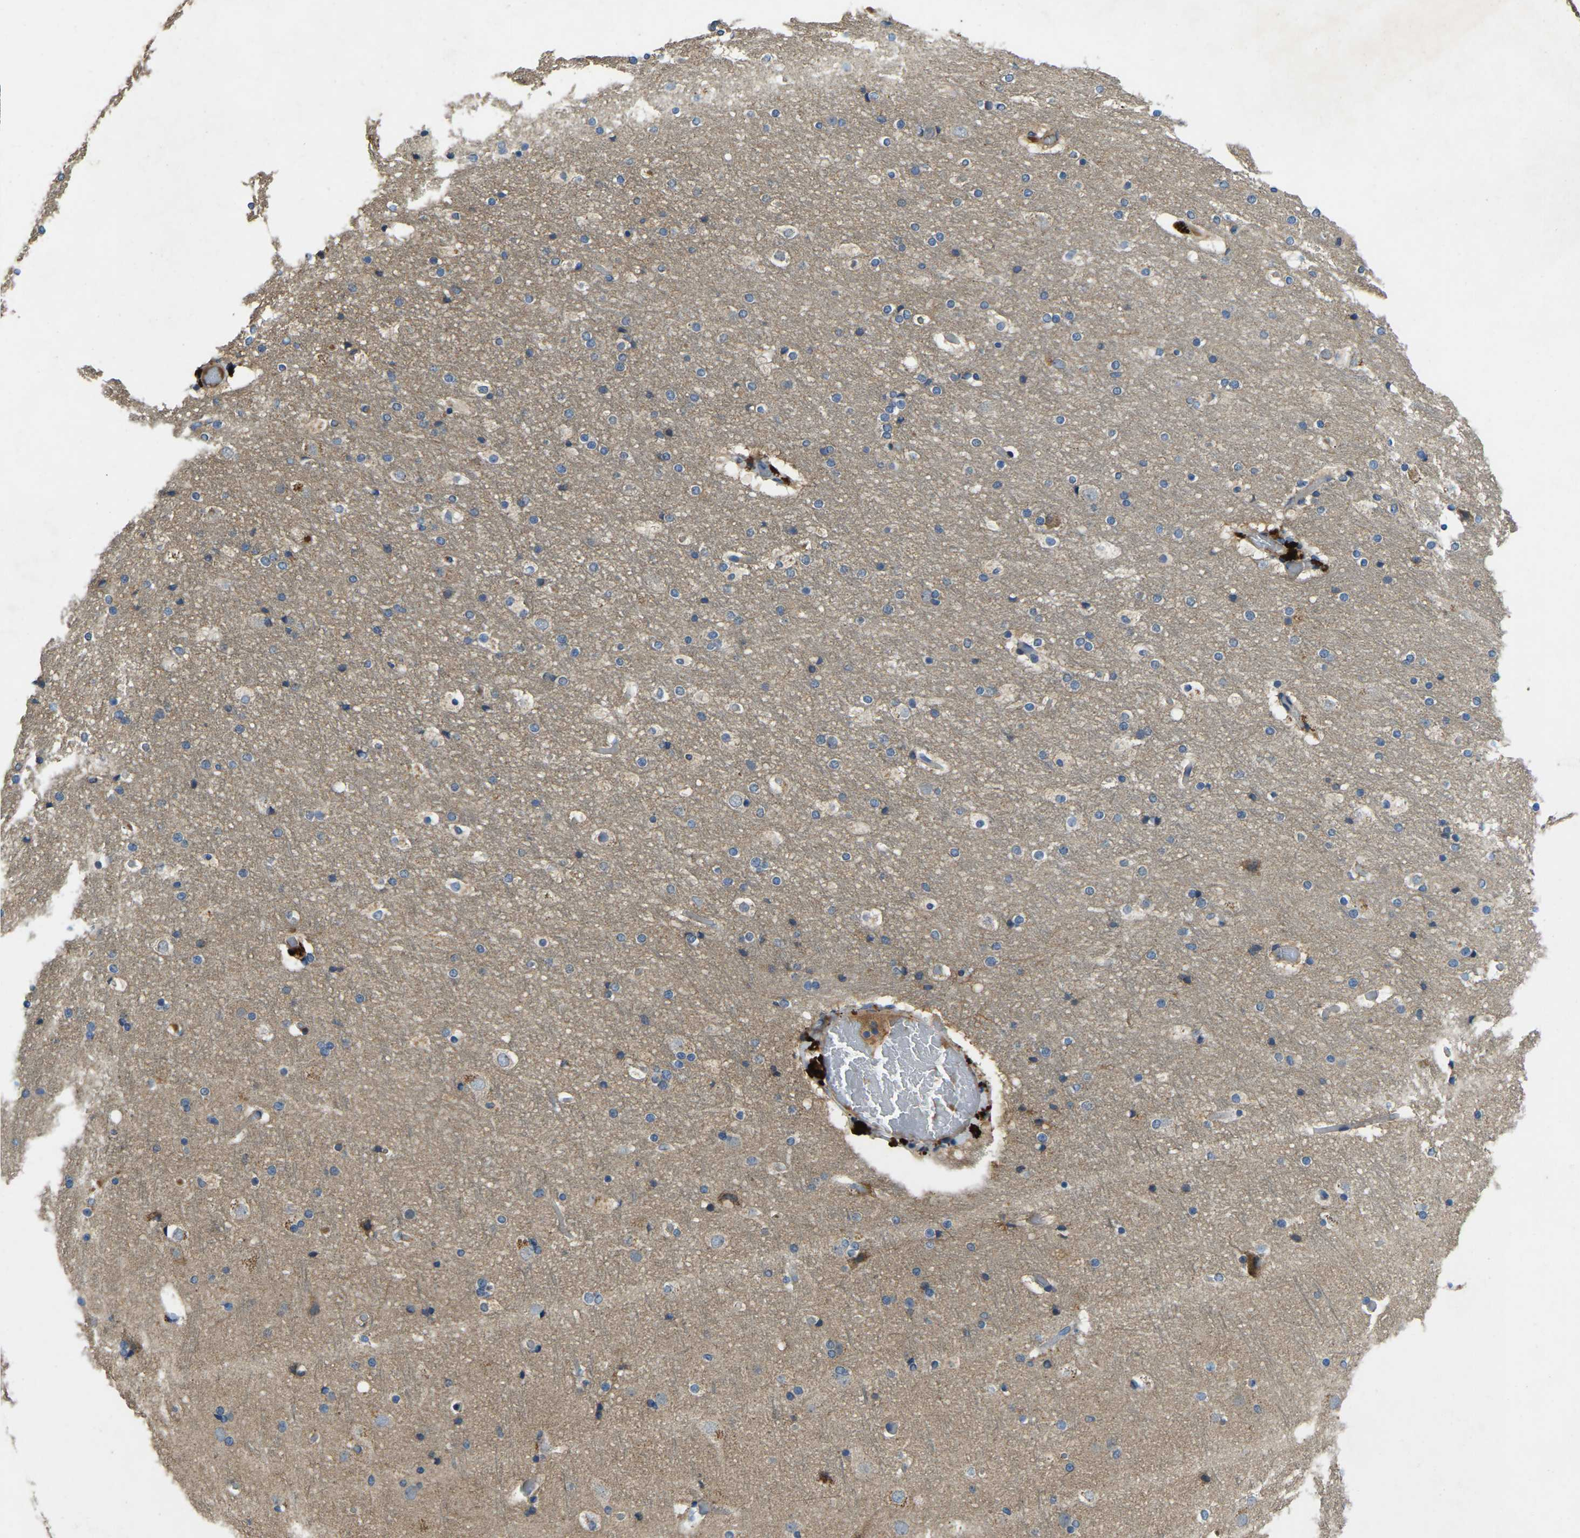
{"staining": {"intensity": "weak", "quantity": "25%-75%", "location": "cytoplasmic/membranous"}, "tissue": "cerebral cortex", "cell_type": "Endothelial cells", "image_type": "normal", "snomed": [{"axis": "morphology", "description": "Normal tissue, NOS"}, {"axis": "topography", "description": "Cerebral cortex"}], "caption": "A high-resolution micrograph shows immunohistochemistry (IHC) staining of unremarkable cerebral cortex, which displays weak cytoplasmic/membranous positivity in about 25%-75% of endothelial cells. Immunohistochemistry stains the protein in brown and the nuclei are stained blue.", "gene": "ATP8B1", "patient": {"sex": "male", "age": 57}}